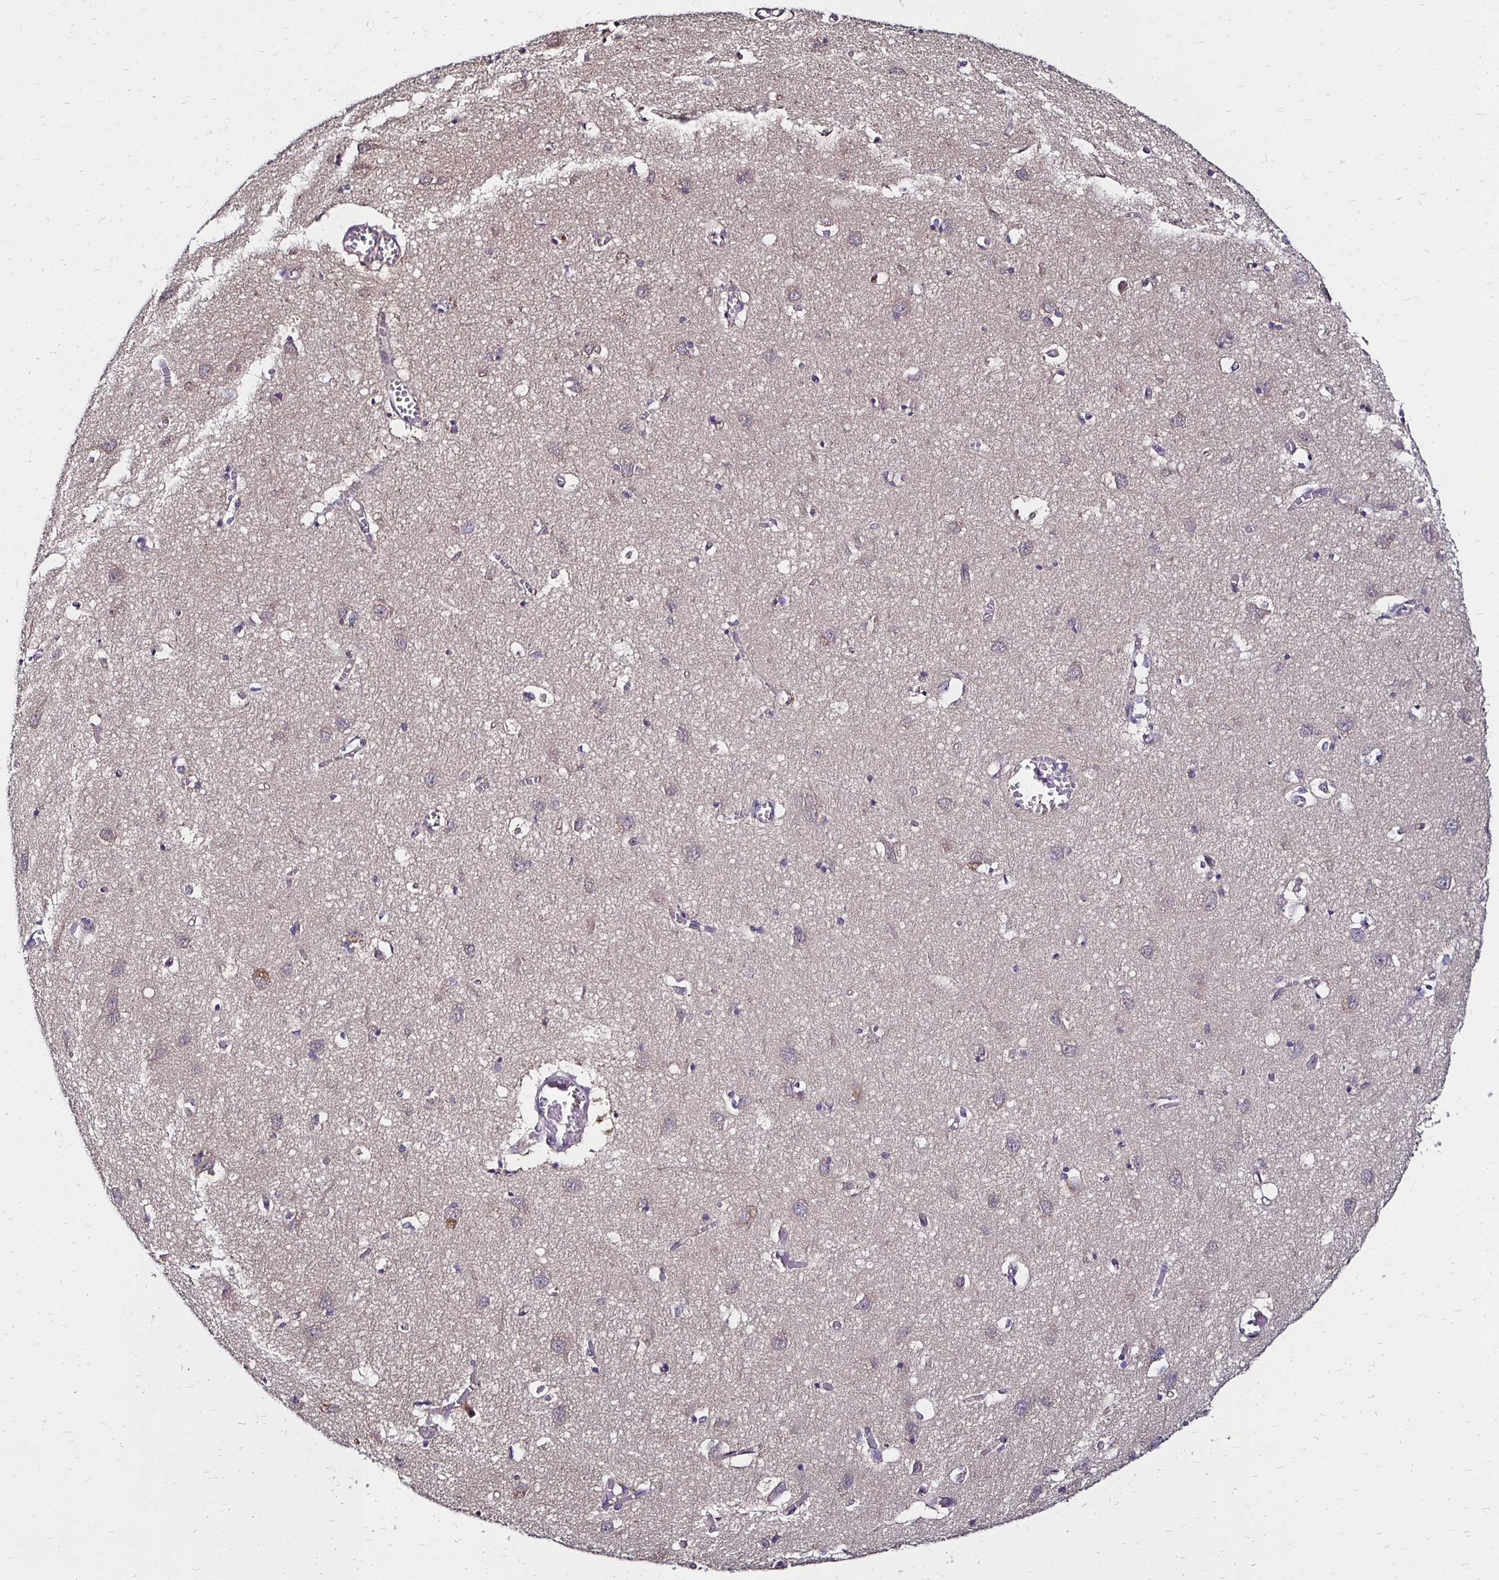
{"staining": {"intensity": "negative", "quantity": "none", "location": "none"}, "tissue": "cerebral cortex", "cell_type": "Endothelial cells", "image_type": "normal", "snomed": [{"axis": "morphology", "description": "Normal tissue, NOS"}, {"axis": "topography", "description": "Cerebral cortex"}], "caption": "This is a histopathology image of immunohistochemistry staining of normal cerebral cortex, which shows no expression in endothelial cells.", "gene": "TXN", "patient": {"sex": "male", "age": 70}}